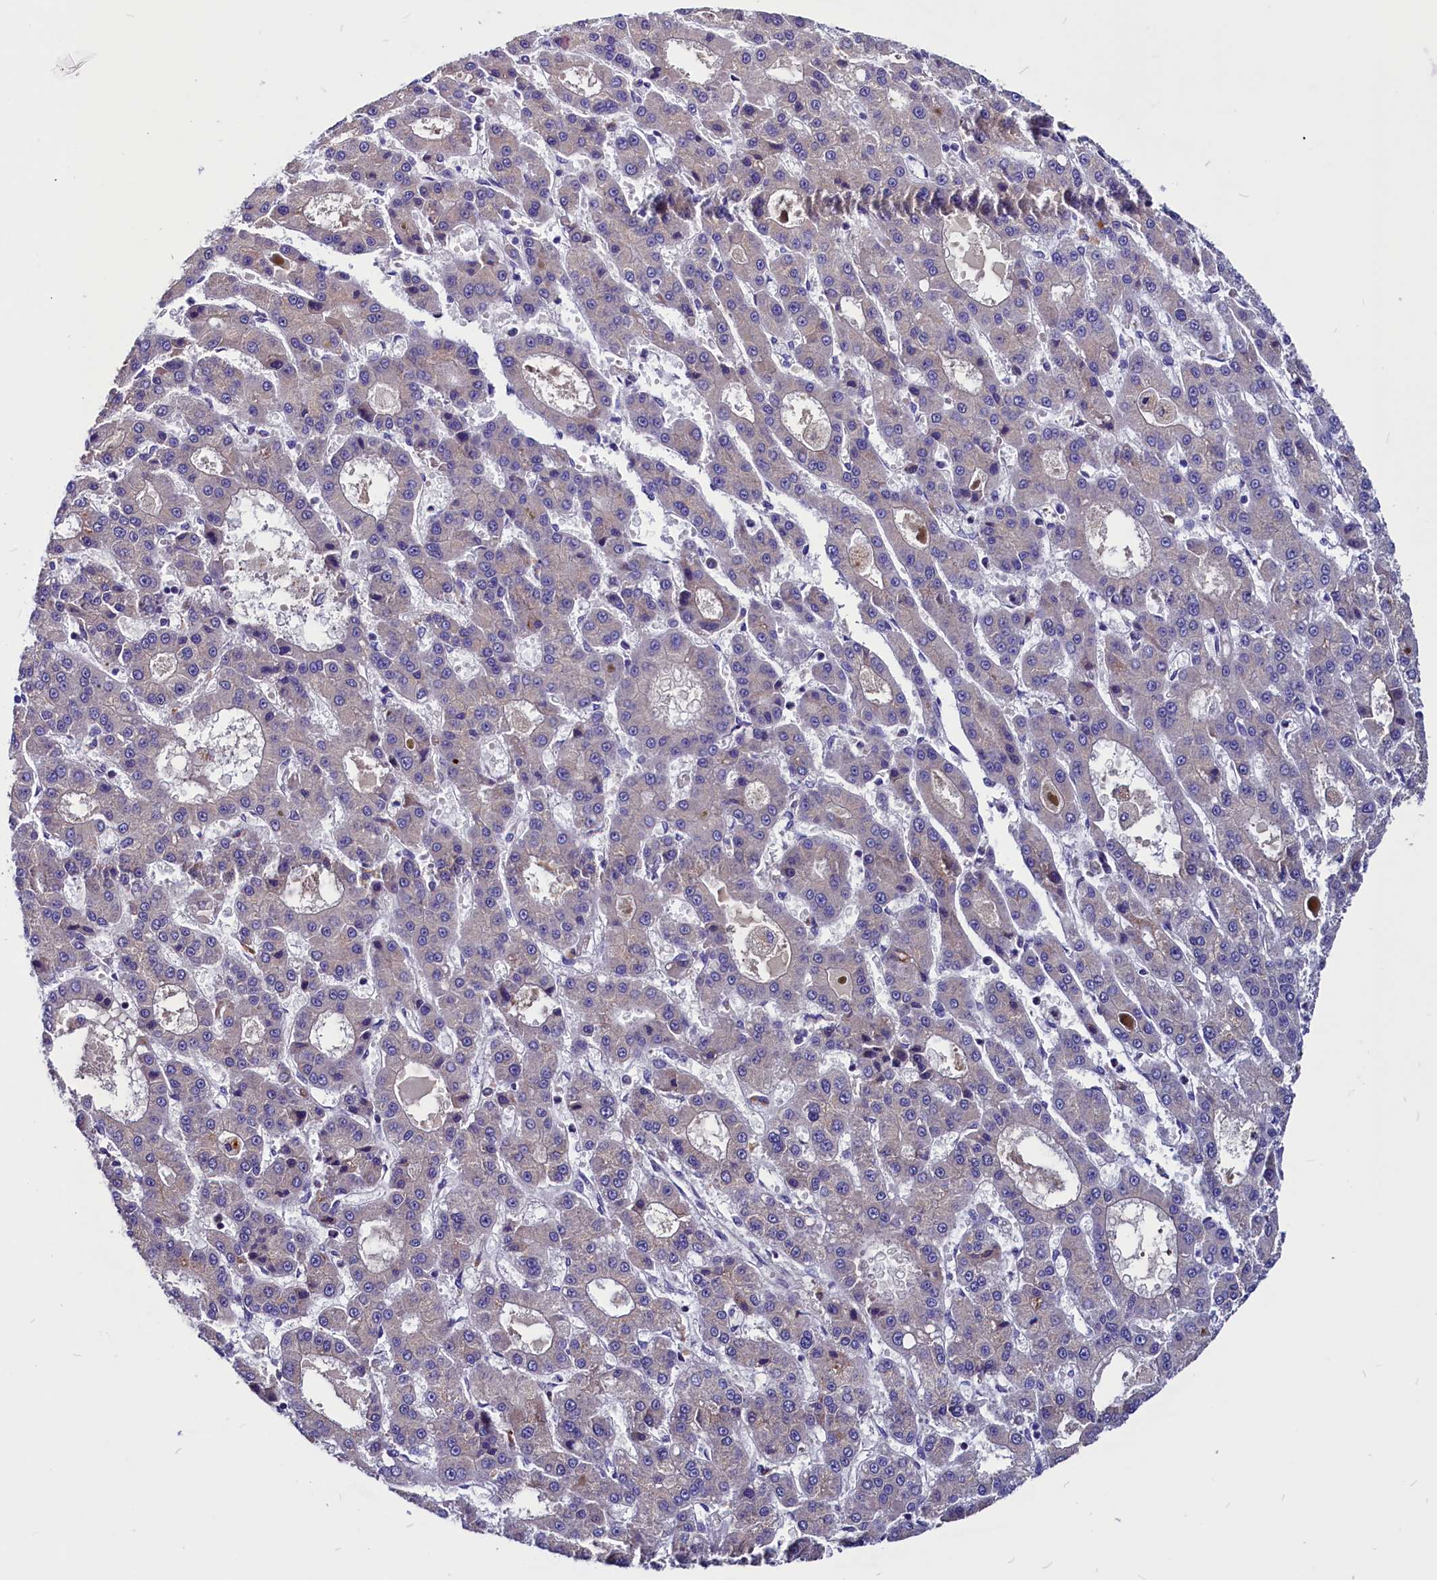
{"staining": {"intensity": "negative", "quantity": "none", "location": "none"}, "tissue": "liver cancer", "cell_type": "Tumor cells", "image_type": "cancer", "snomed": [{"axis": "morphology", "description": "Carcinoma, Hepatocellular, NOS"}, {"axis": "topography", "description": "Liver"}], "caption": "IHC of liver cancer exhibits no positivity in tumor cells. Nuclei are stained in blue.", "gene": "CCBE1", "patient": {"sex": "male", "age": 70}}